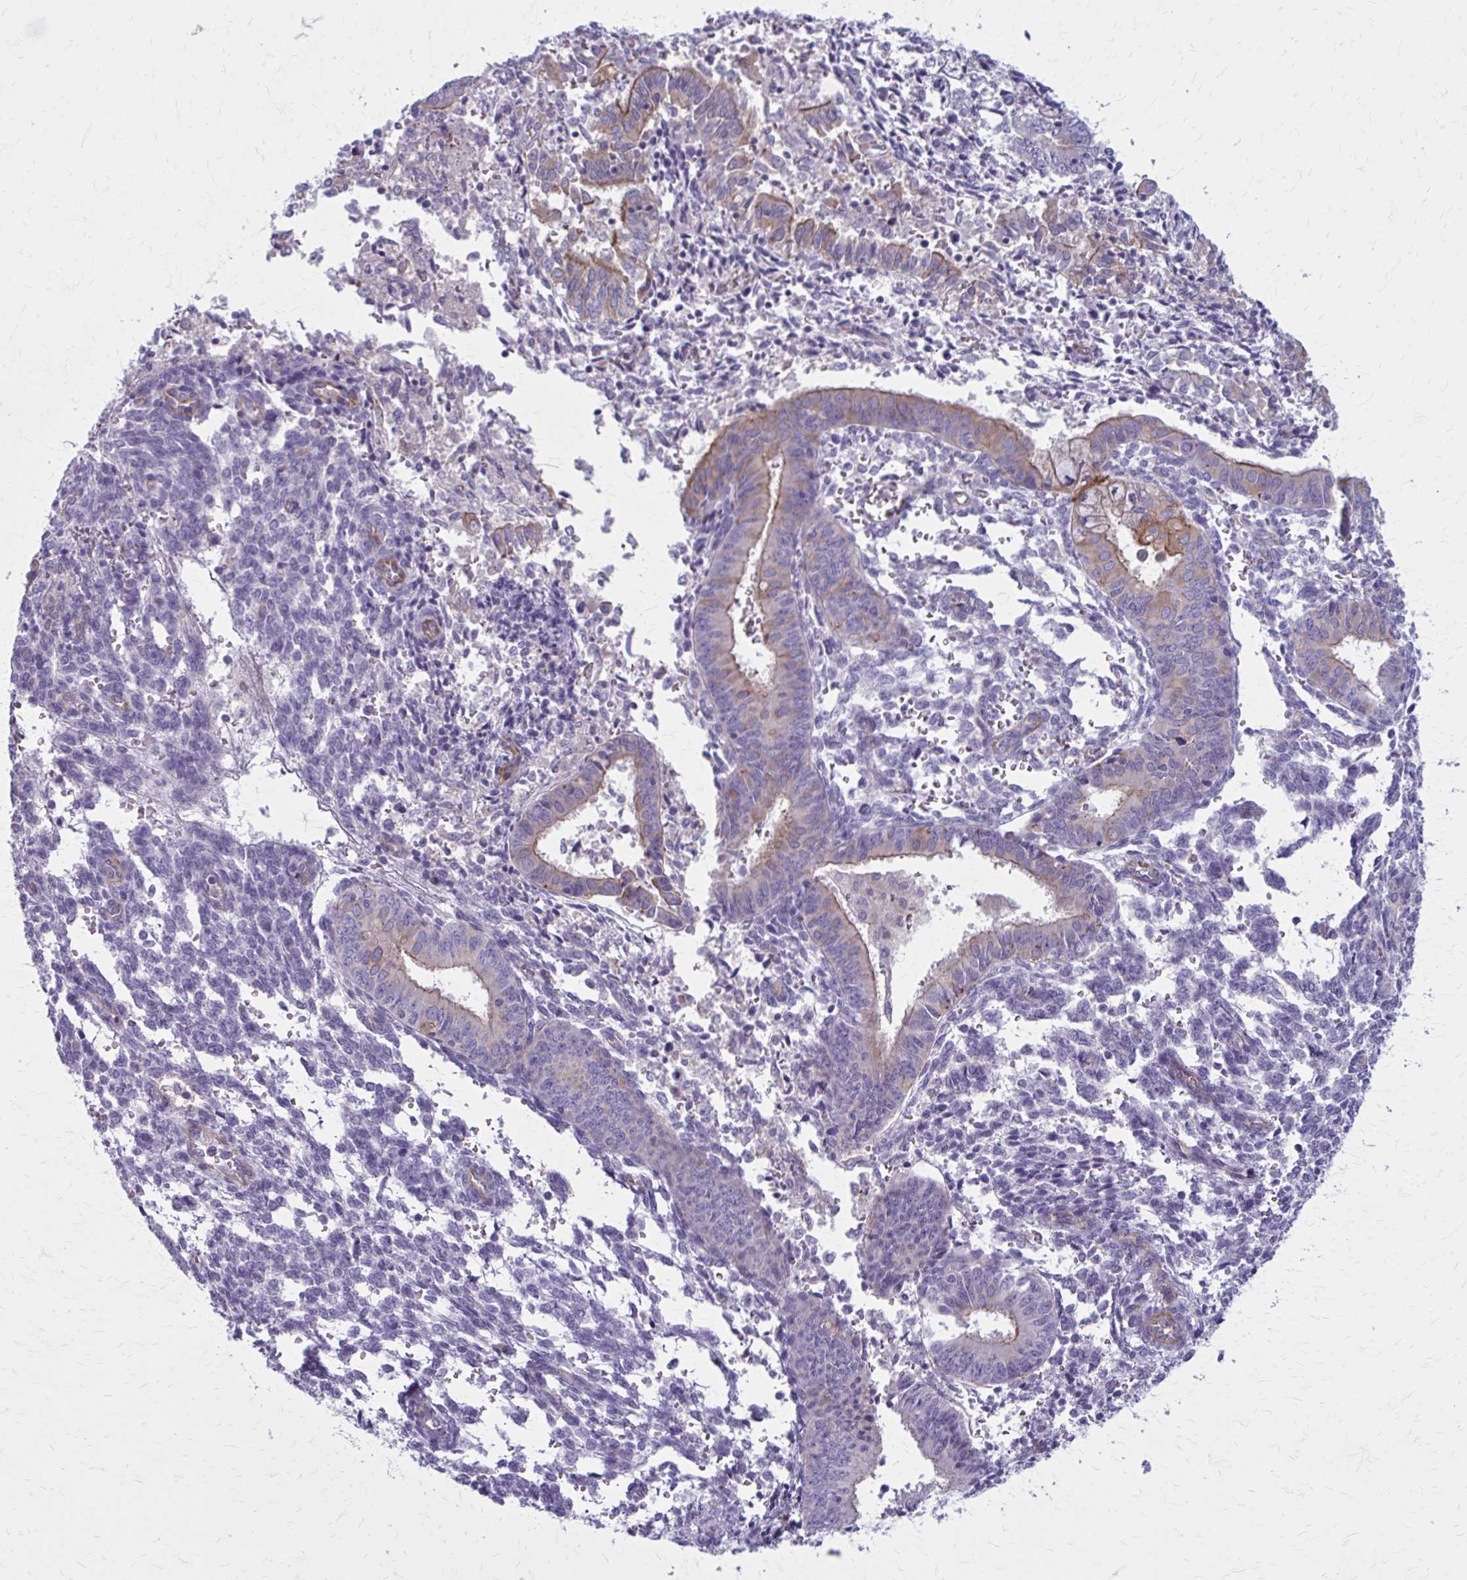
{"staining": {"intensity": "weak", "quantity": "<25%", "location": "cytoplasmic/membranous"}, "tissue": "endometrial cancer", "cell_type": "Tumor cells", "image_type": "cancer", "snomed": [{"axis": "morphology", "description": "Adenocarcinoma, NOS"}, {"axis": "topography", "description": "Endometrium"}], "caption": "Immunohistochemistry photomicrograph of endometrial adenocarcinoma stained for a protein (brown), which exhibits no positivity in tumor cells.", "gene": "ZDHHC7", "patient": {"sex": "female", "age": 50}}